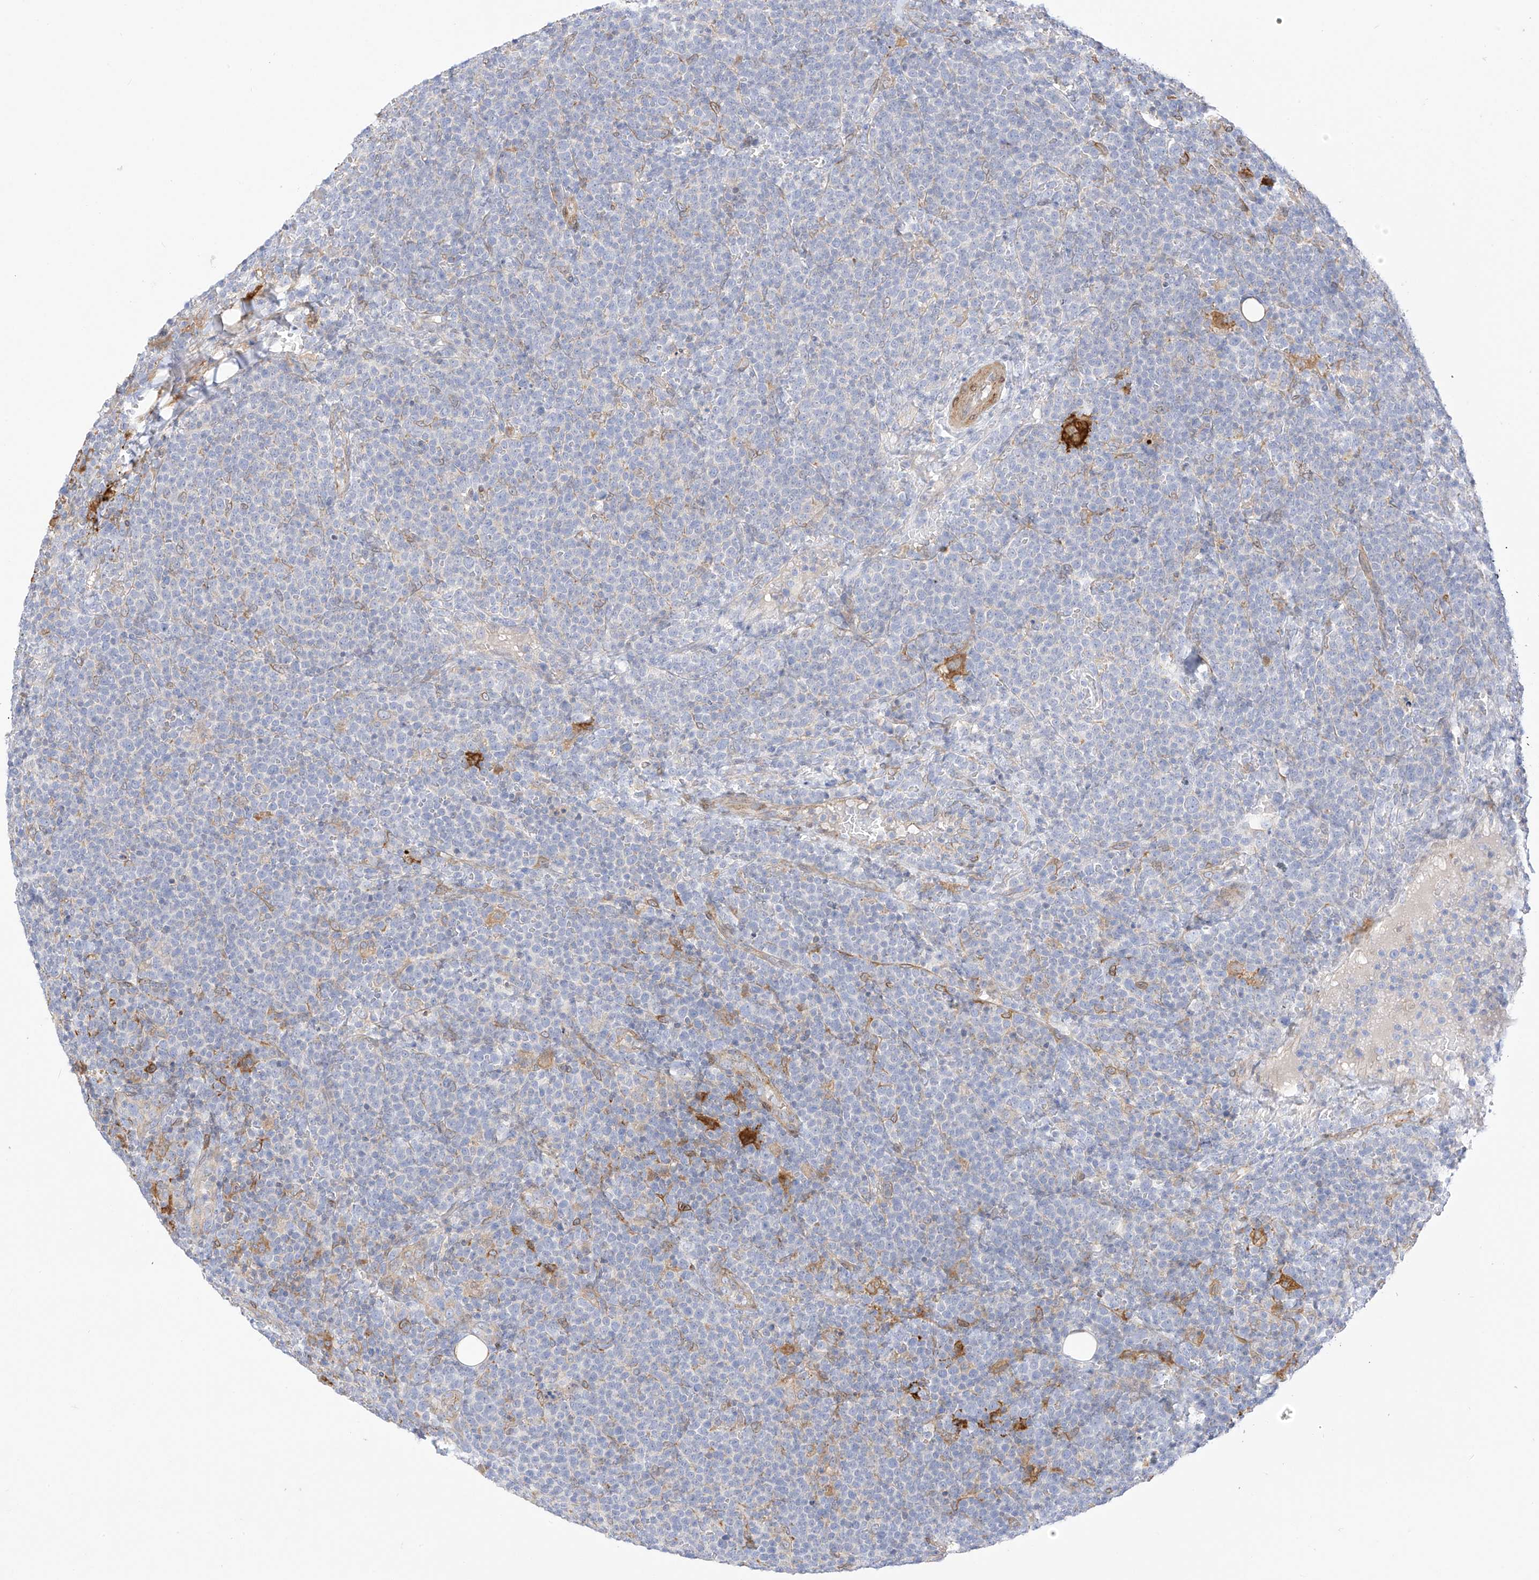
{"staining": {"intensity": "negative", "quantity": "none", "location": "none"}, "tissue": "lymphoma", "cell_type": "Tumor cells", "image_type": "cancer", "snomed": [{"axis": "morphology", "description": "Malignant lymphoma, non-Hodgkin's type, High grade"}, {"axis": "topography", "description": "Lymph node"}], "caption": "Immunohistochemistry photomicrograph of human high-grade malignant lymphoma, non-Hodgkin's type stained for a protein (brown), which demonstrates no staining in tumor cells.", "gene": "PCYOX1", "patient": {"sex": "male", "age": 61}}